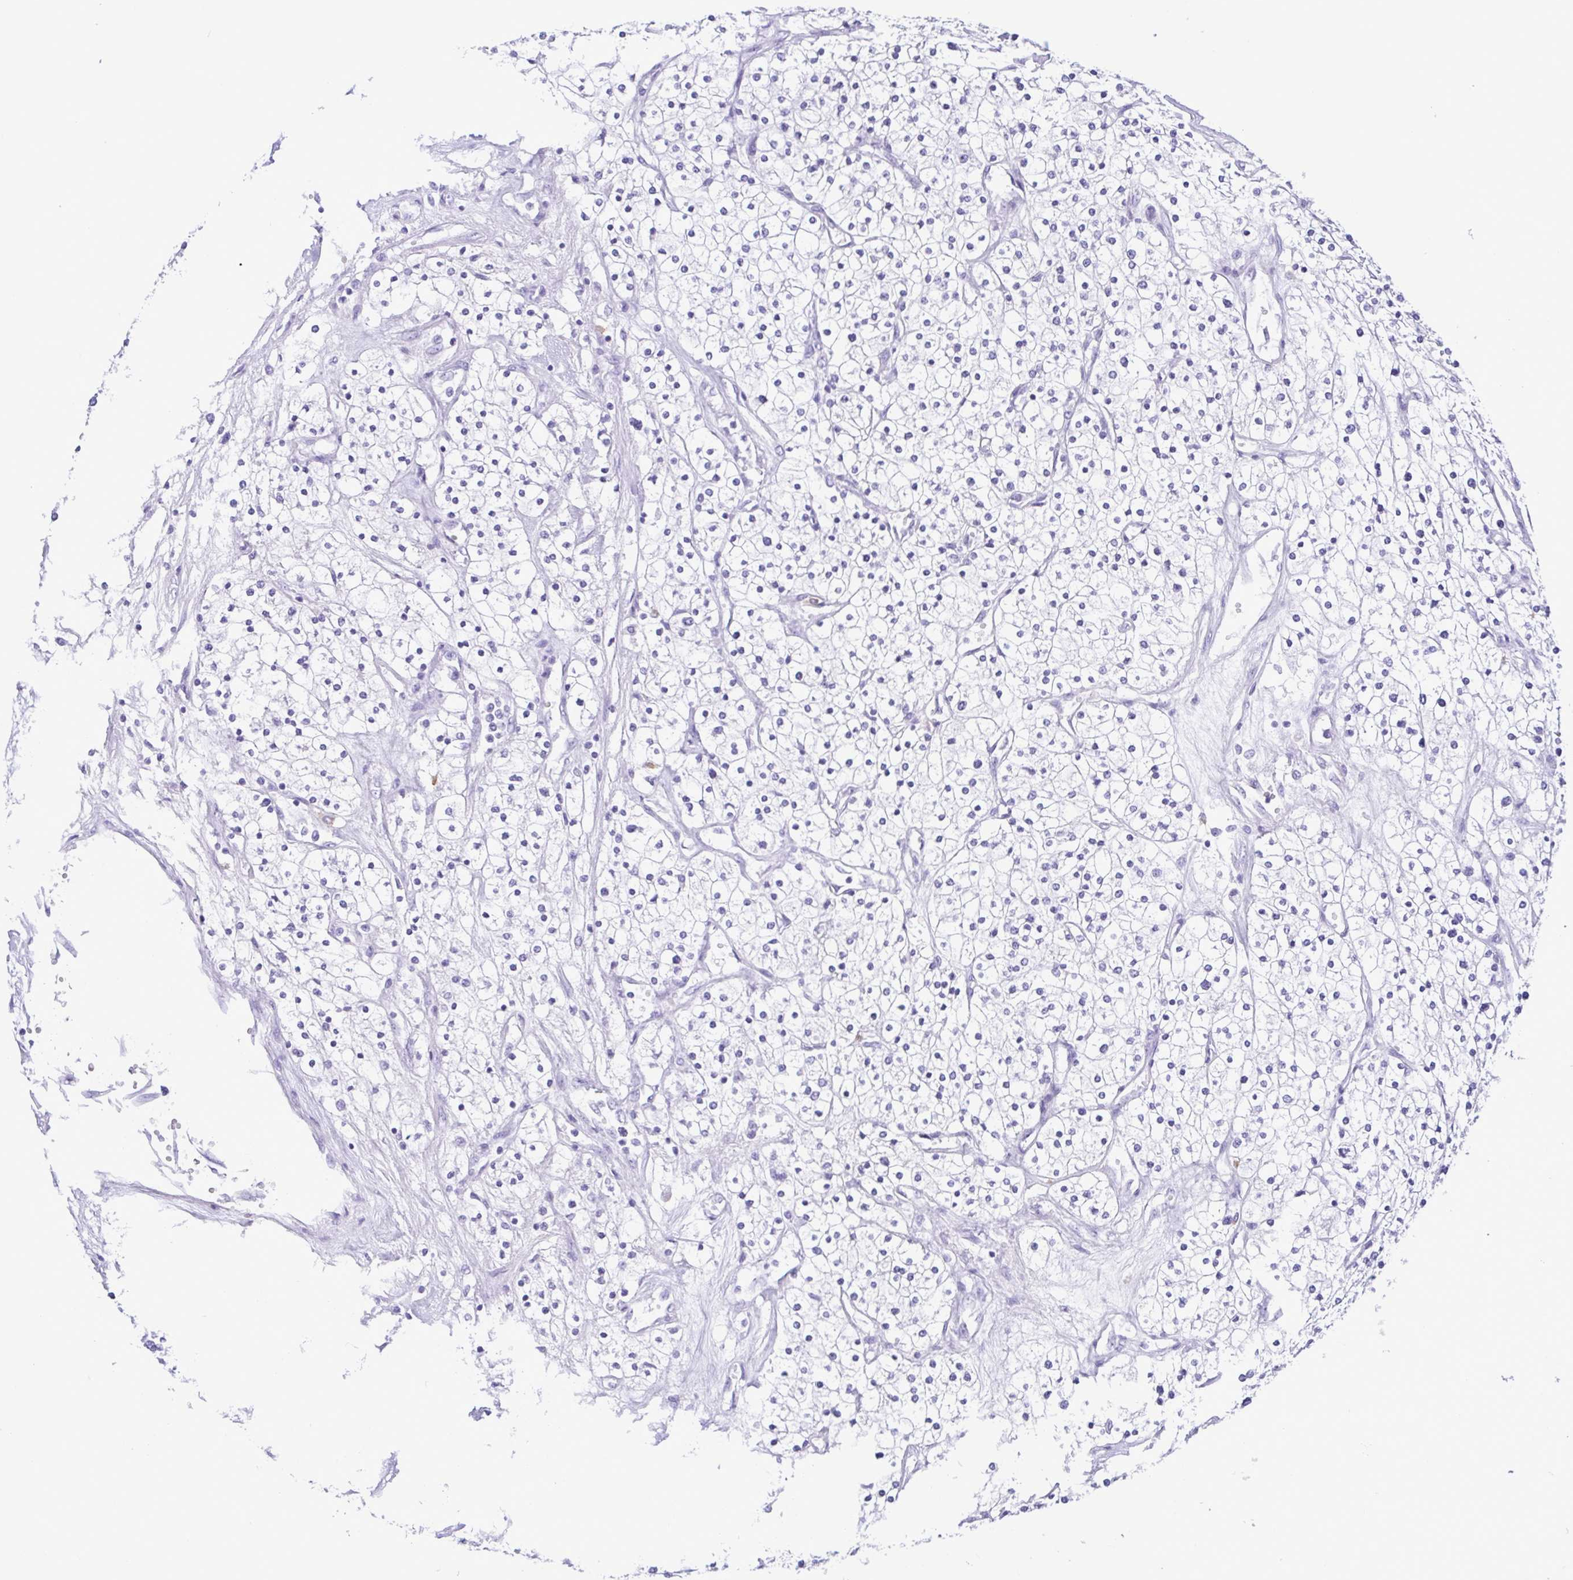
{"staining": {"intensity": "negative", "quantity": "none", "location": "none"}, "tissue": "renal cancer", "cell_type": "Tumor cells", "image_type": "cancer", "snomed": [{"axis": "morphology", "description": "Adenocarcinoma, NOS"}, {"axis": "topography", "description": "Kidney"}], "caption": "Immunohistochemistry of renal cancer (adenocarcinoma) shows no staining in tumor cells.", "gene": "SPATA16", "patient": {"sex": "male", "age": 80}}